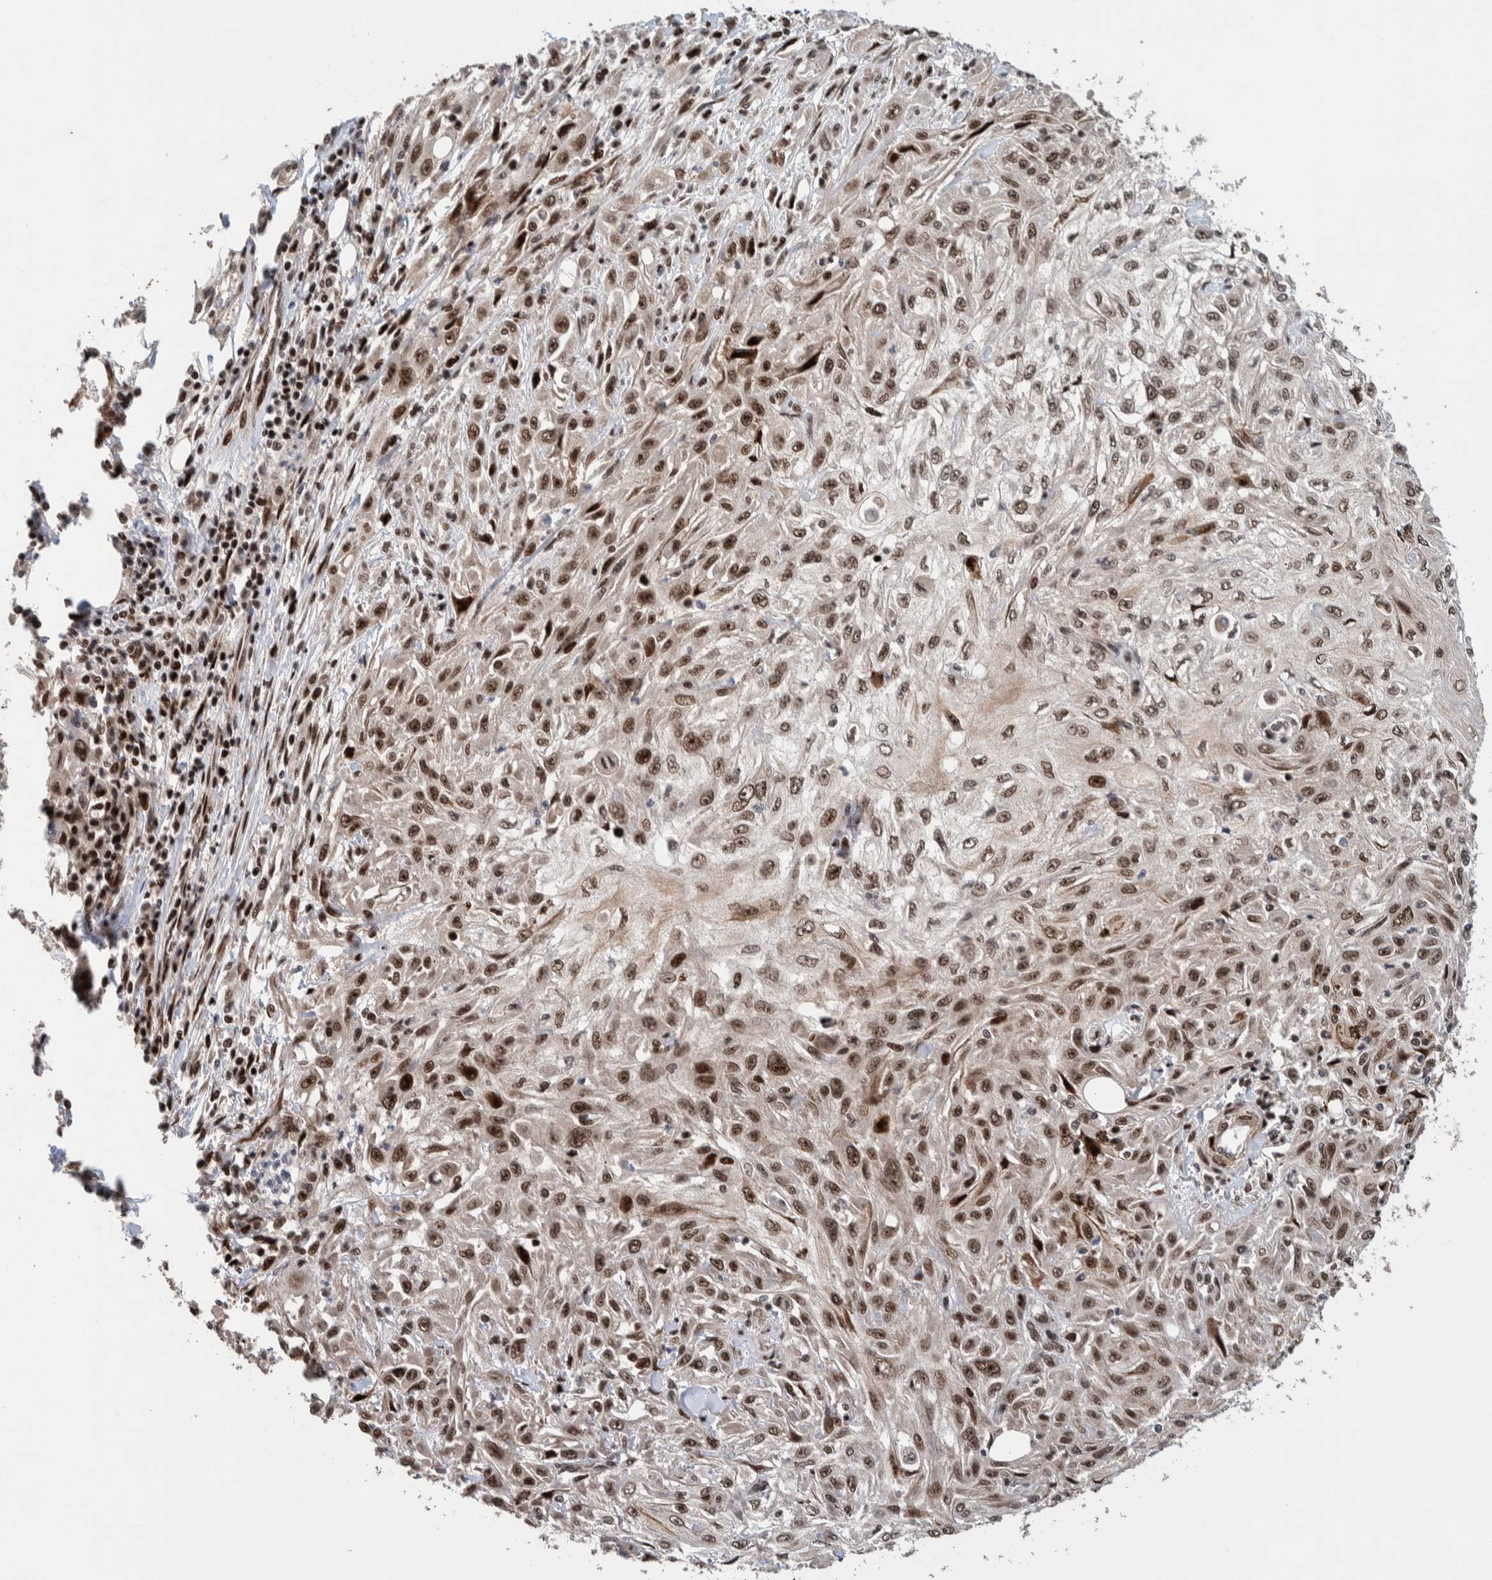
{"staining": {"intensity": "moderate", "quantity": ">75%", "location": "nuclear"}, "tissue": "skin cancer", "cell_type": "Tumor cells", "image_type": "cancer", "snomed": [{"axis": "morphology", "description": "Squamous cell carcinoma, NOS"}, {"axis": "morphology", "description": "Squamous cell carcinoma, metastatic, NOS"}, {"axis": "topography", "description": "Skin"}, {"axis": "topography", "description": "Lymph node"}], "caption": "Skin metastatic squamous cell carcinoma stained with immunohistochemistry exhibits moderate nuclear staining in approximately >75% of tumor cells.", "gene": "CHD4", "patient": {"sex": "male", "age": 75}}